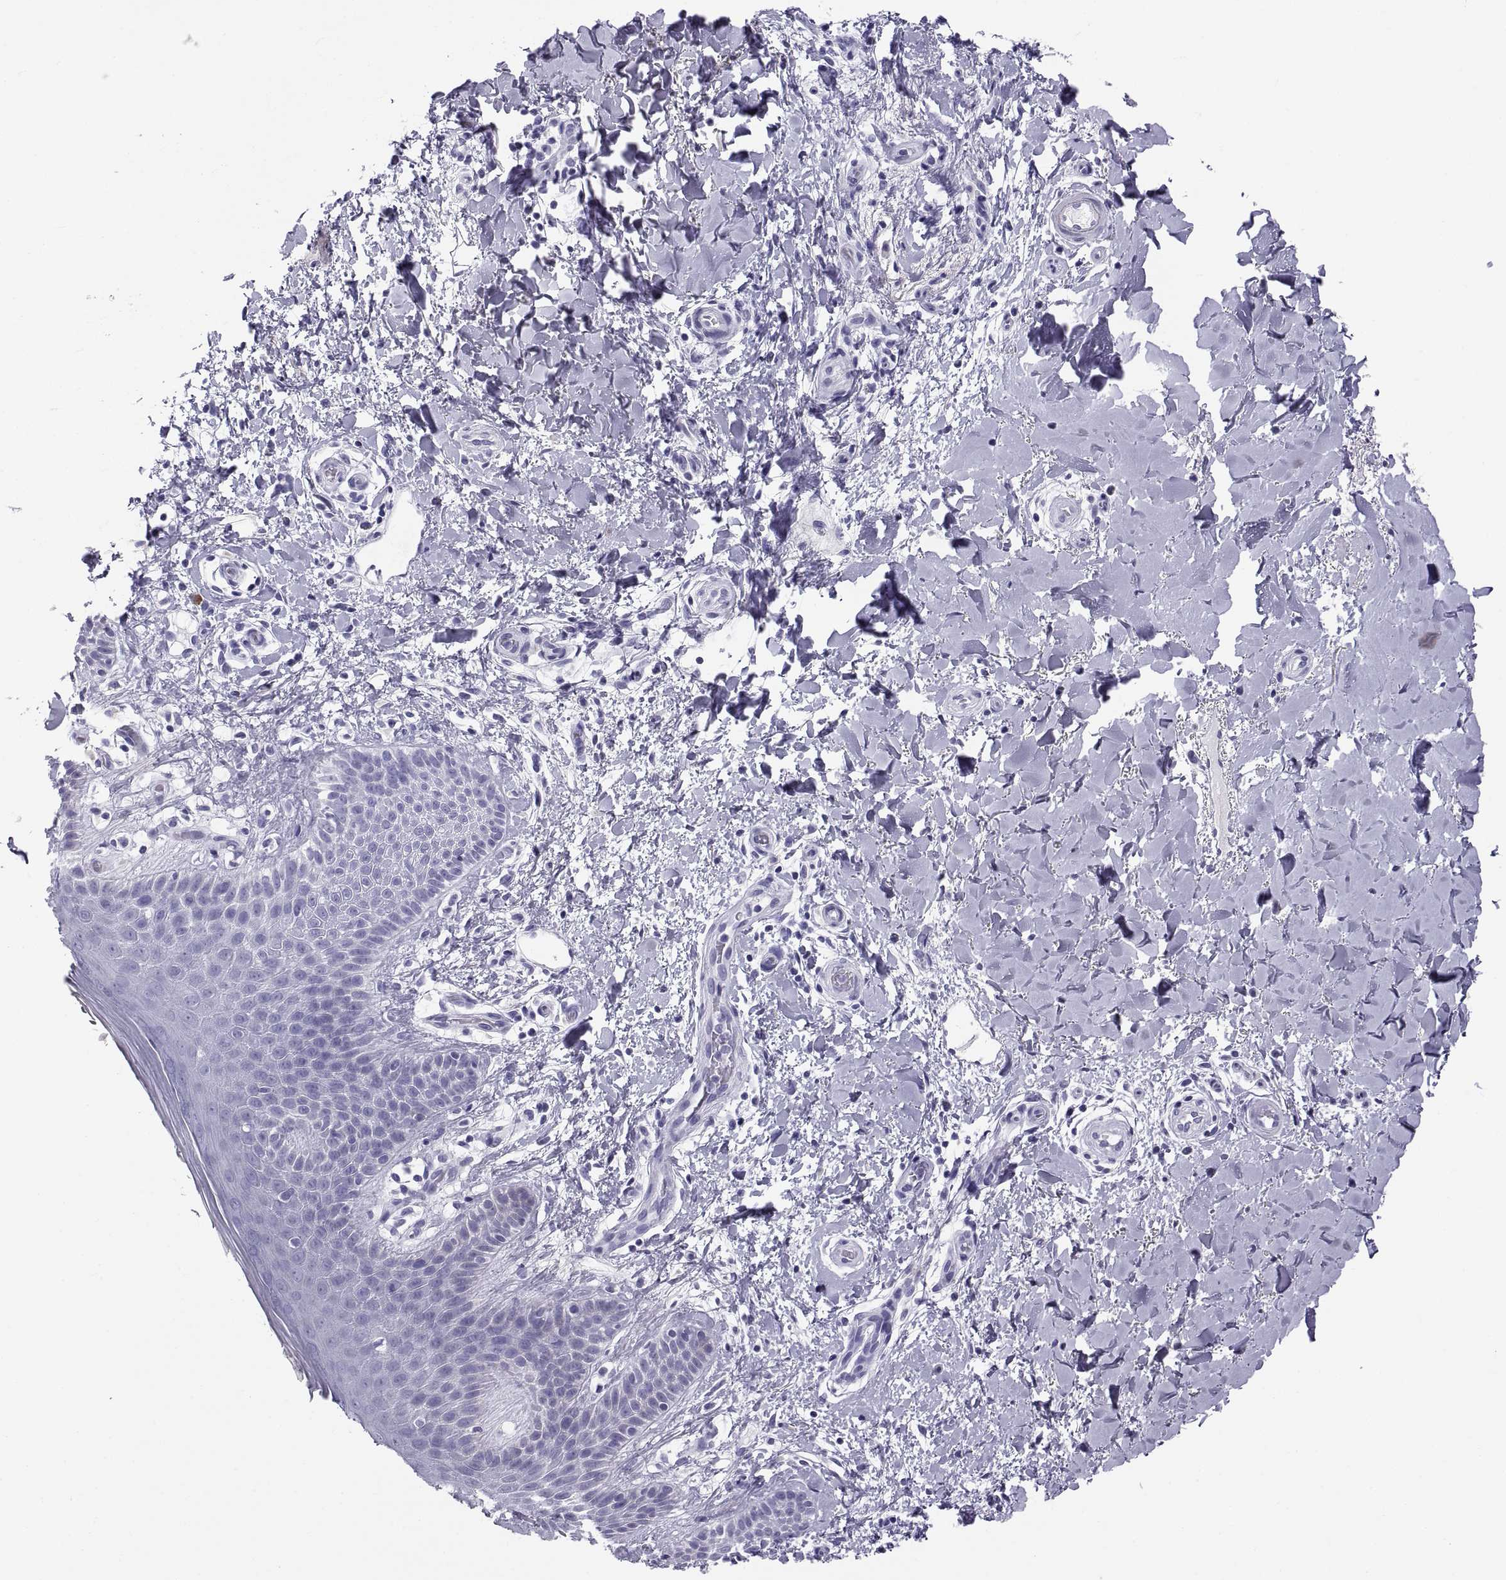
{"staining": {"intensity": "negative", "quantity": "none", "location": "none"}, "tissue": "skin", "cell_type": "Epidermal cells", "image_type": "normal", "snomed": [{"axis": "morphology", "description": "Normal tissue, NOS"}, {"axis": "topography", "description": "Anal"}], "caption": "Immunohistochemistry (IHC) of unremarkable skin displays no positivity in epidermal cells.", "gene": "CT47A10", "patient": {"sex": "male", "age": 36}}